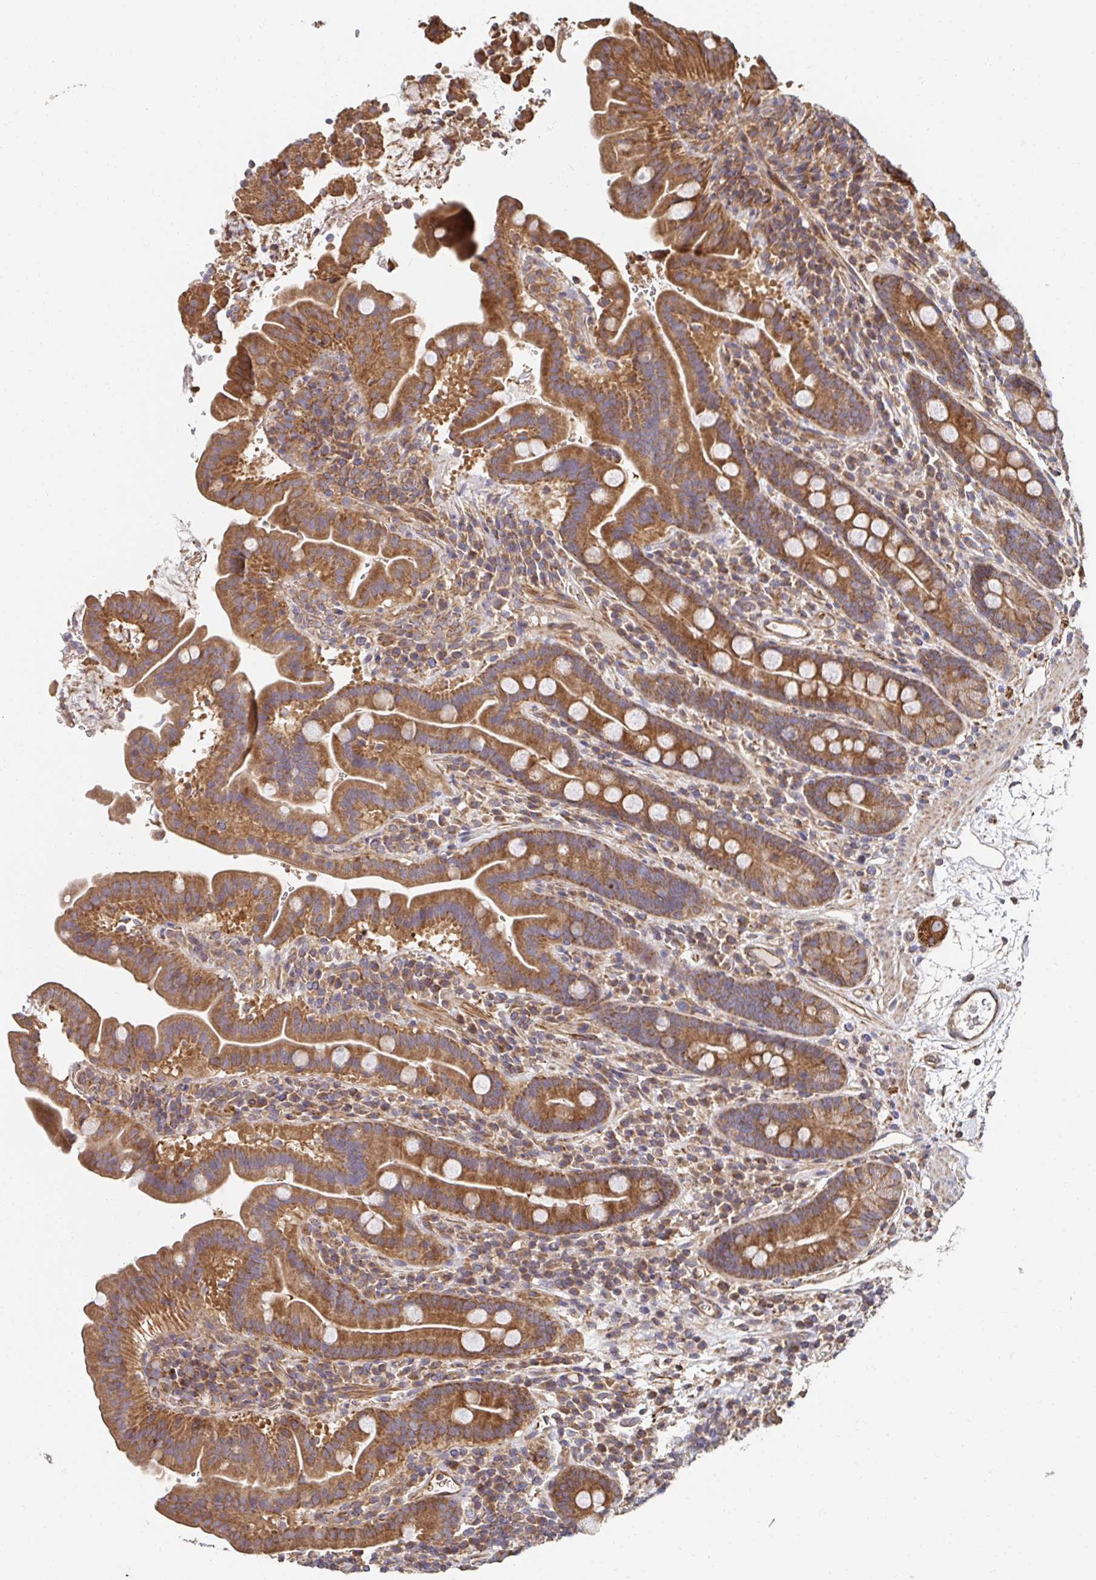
{"staining": {"intensity": "moderate", "quantity": ">75%", "location": "cytoplasmic/membranous"}, "tissue": "small intestine", "cell_type": "Glandular cells", "image_type": "normal", "snomed": [{"axis": "morphology", "description": "Normal tissue, NOS"}, {"axis": "topography", "description": "Small intestine"}], "caption": "Immunohistochemical staining of unremarkable human small intestine shows >75% levels of moderate cytoplasmic/membranous protein expression in about >75% of glandular cells. (Brightfield microscopy of DAB IHC at high magnification).", "gene": "APBB1", "patient": {"sex": "male", "age": 26}}